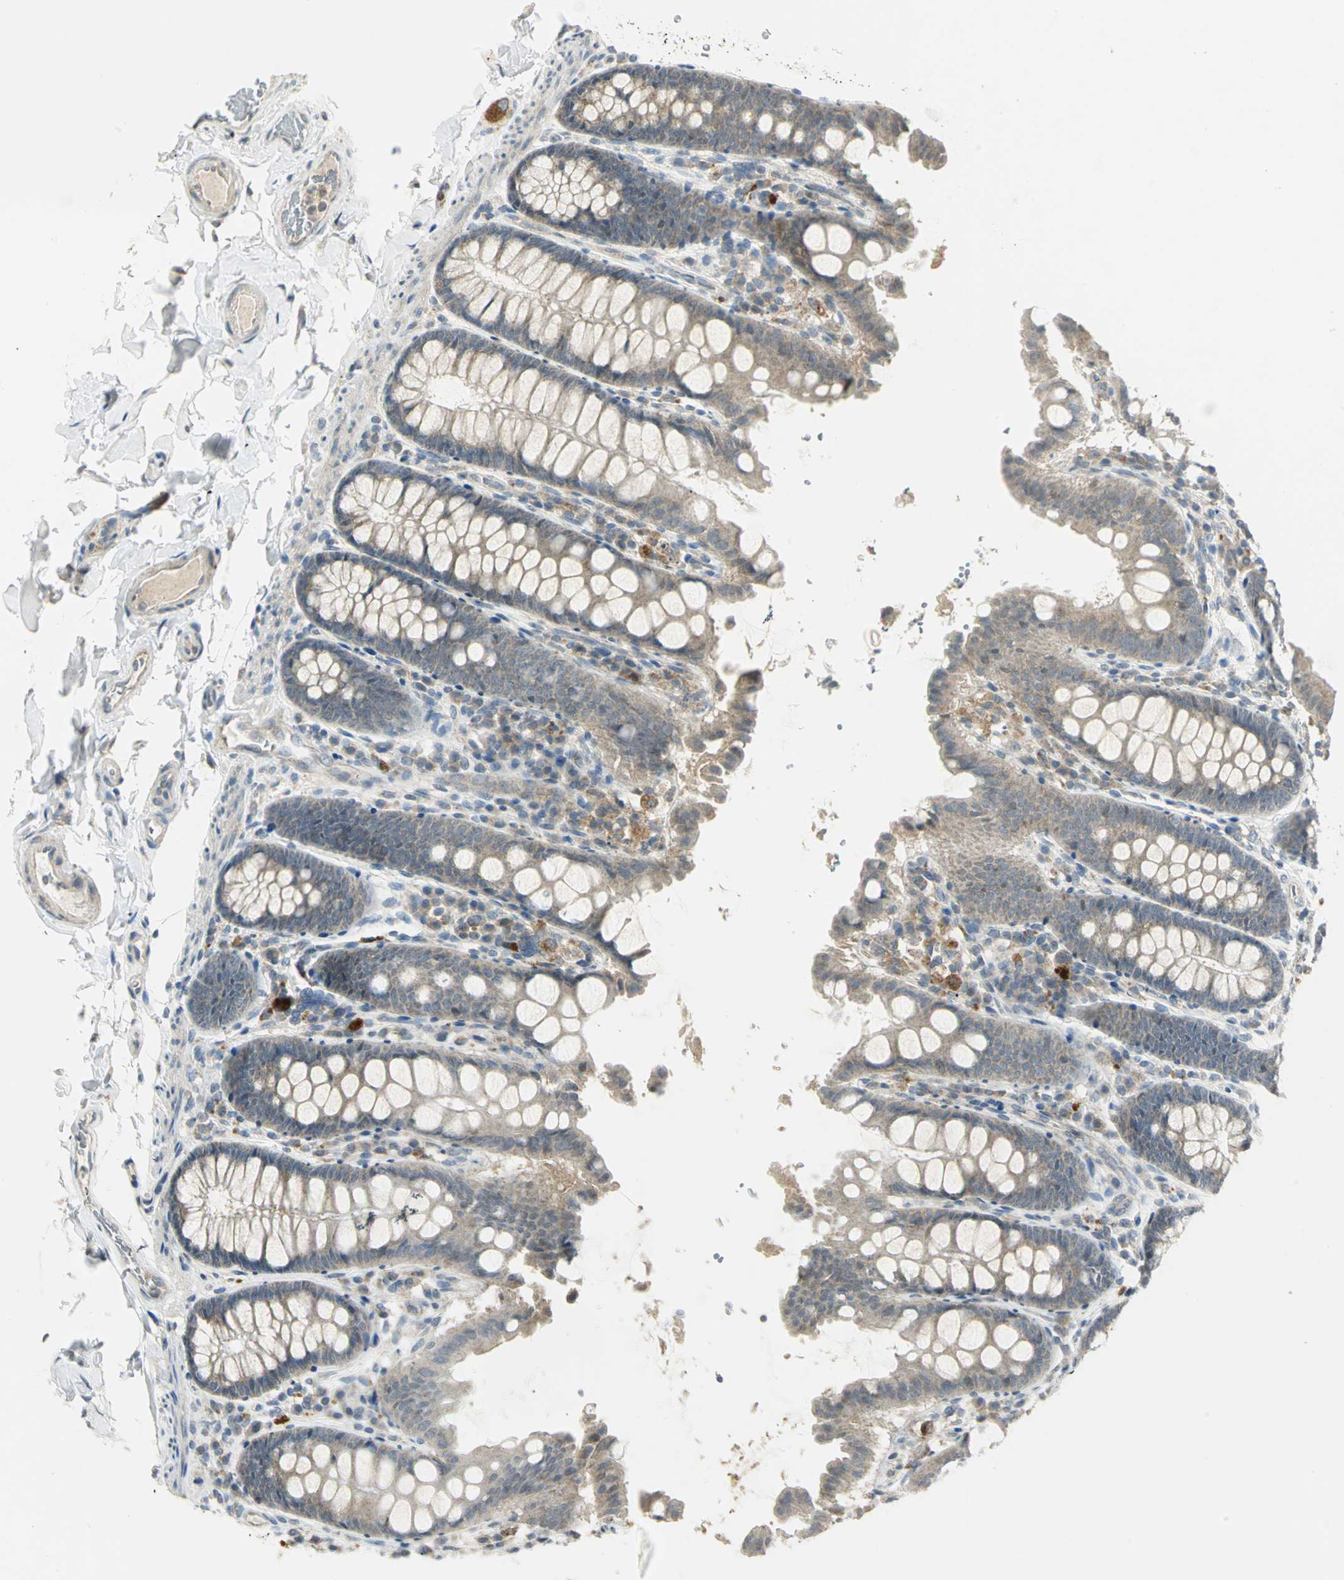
{"staining": {"intensity": "negative", "quantity": "none", "location": "none"}, "tissue": "colon", "cell_type": "Endothelial cells", "image_type": "normal", "snomed": [{"axis": "morphology", "description": "Normal tissue, NOS"}, {"axis": "topography", "description": "Colon"}], "caption": "Immunohistochemical staining of benign colon exhibits no significant staining in endothelial cells.", "gene": "MAPK8IP3", "patient": {"sex": "female", "age": 61}}